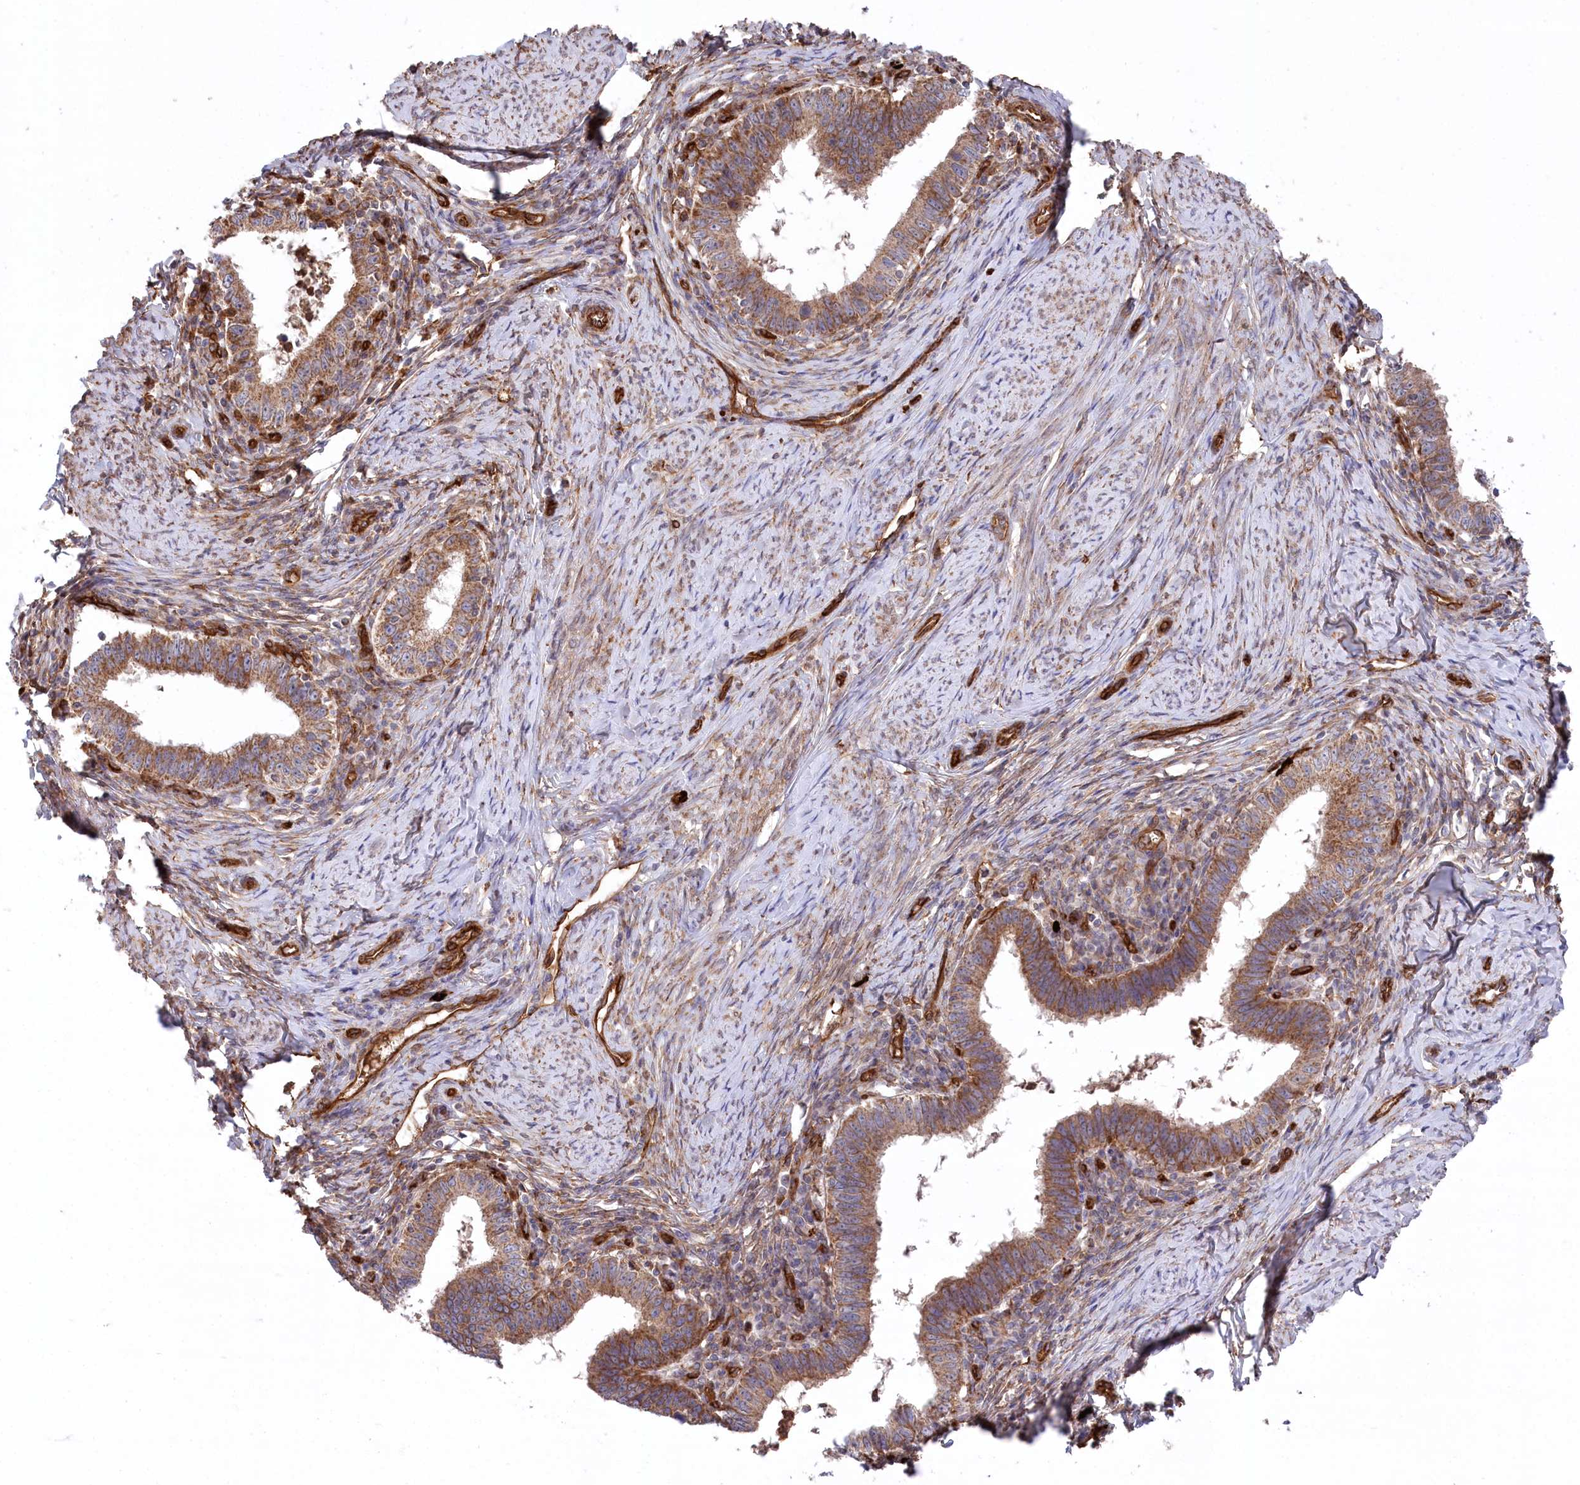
{"staining": {"intensity": "moderate", "quantity": ">75%", "location": "cytoplasmic/membranous"}, "tissue": "cervical cancer", "cell_type": "Tumor cells", "image_type": "cancer", "snomed": [{"axis": "morphology", "description": "Adenocarcinoma, NOS"}, {"axis": "topography", "description": "Cervix"}], "caption": "Immunohistochemical staining of human cervical cancer (adenocarcinoma) shows moderate cytoplasmic/membranous protein staining in about >75% of tumor cells.", "gene": "MTPAP", "patient": {"sex": "female", "age": 36}}